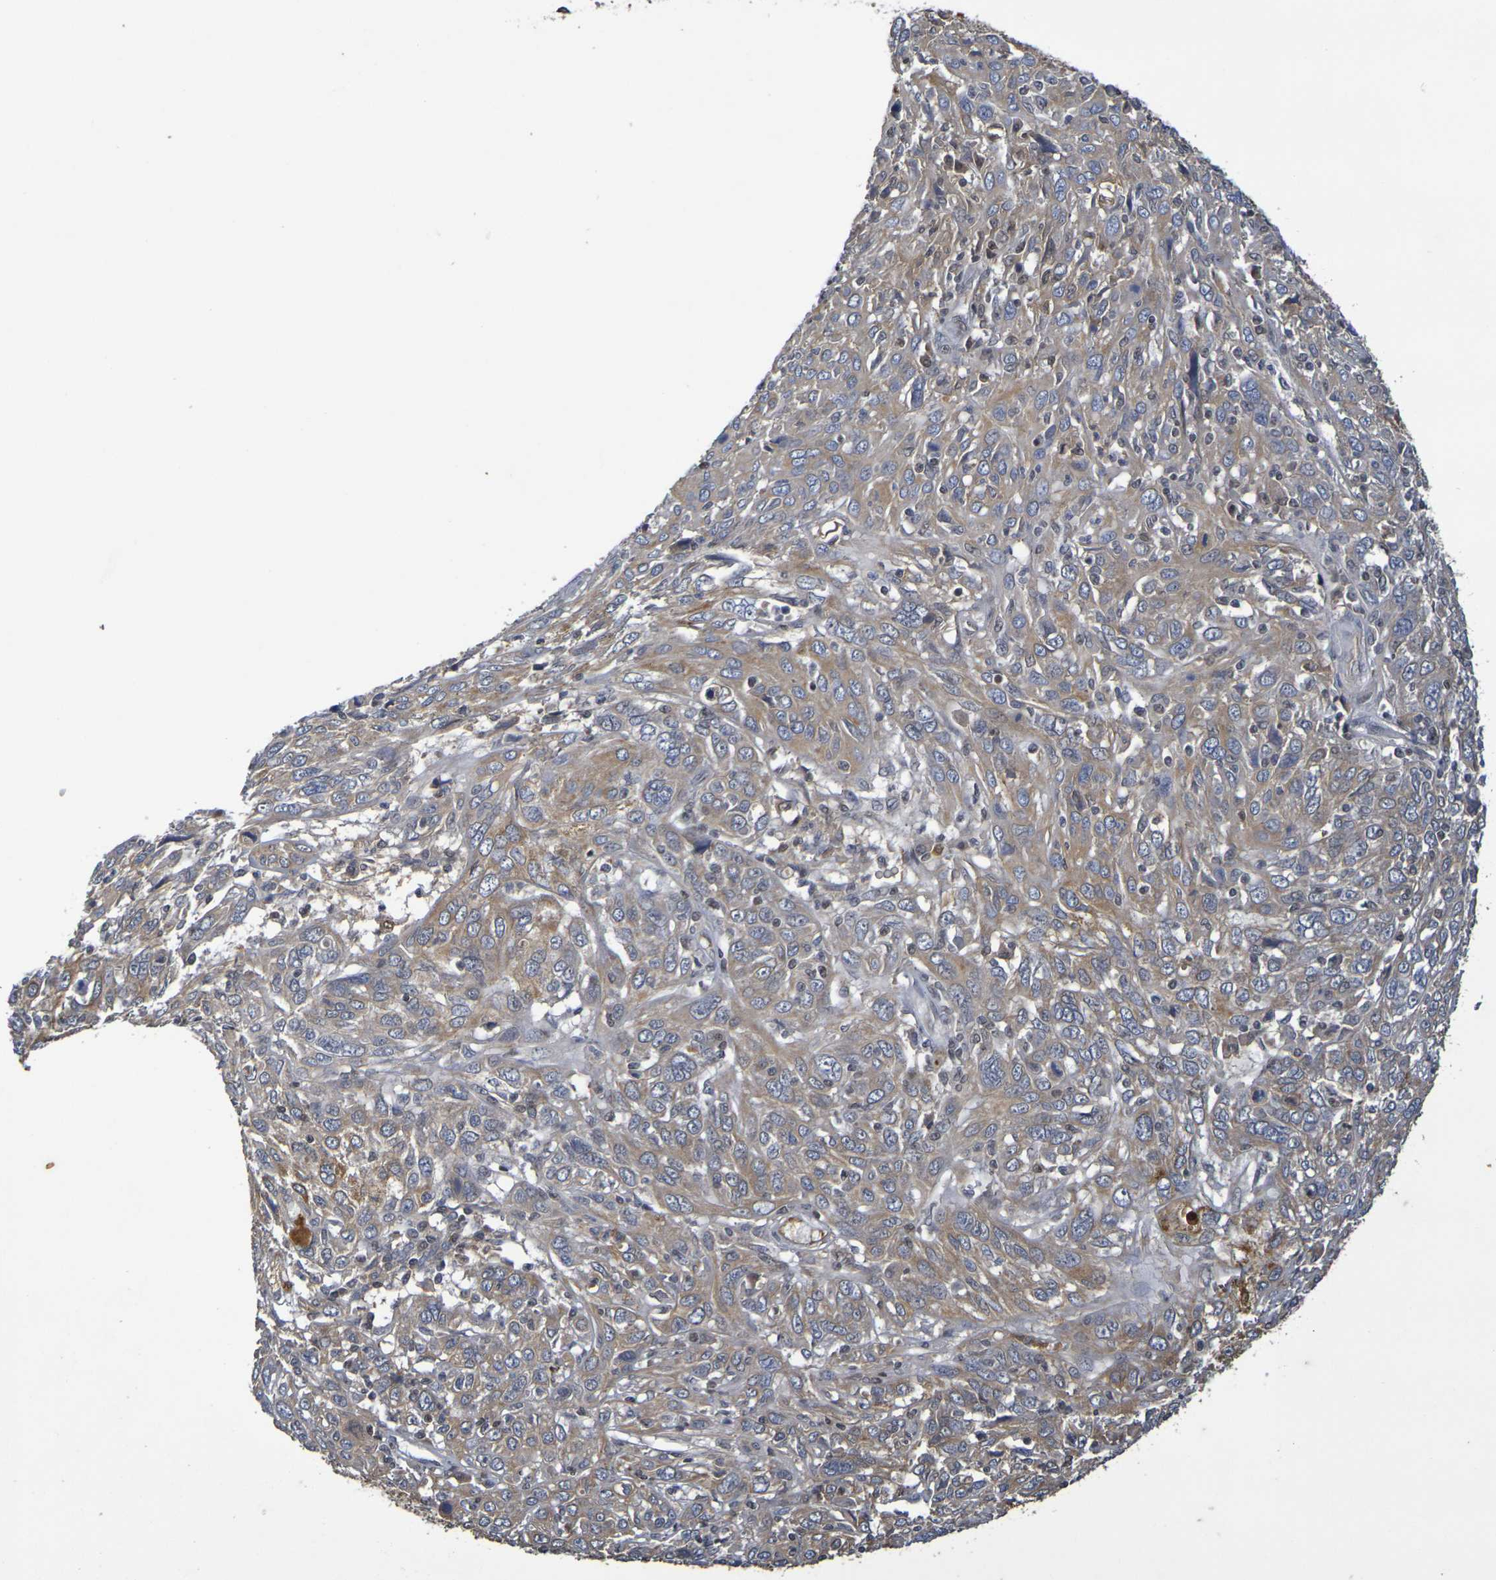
{"staining": {"intensity": "moderate", "quantity": ">75%", "location": "cytoplasmic/membranous"}, "tissue": "cervical cancer", "cell_type": "Tumor cells", "image_type": "cancer", "snomed": [{"axis": "morphology", "description": "Squamous cell carcinoma, NOS"}, {"axis": "topography", "description": "Cervix"}], "caption": "Cervical cancer (squamous cell carcinoma) was stained to show a protein in brown. There is medium levels of moderate cytoplasmic/membranous positivity in approximately >75% of tumor cells.", "gene": "TERF2", "patient": {"sex": "female", "age": 46}}